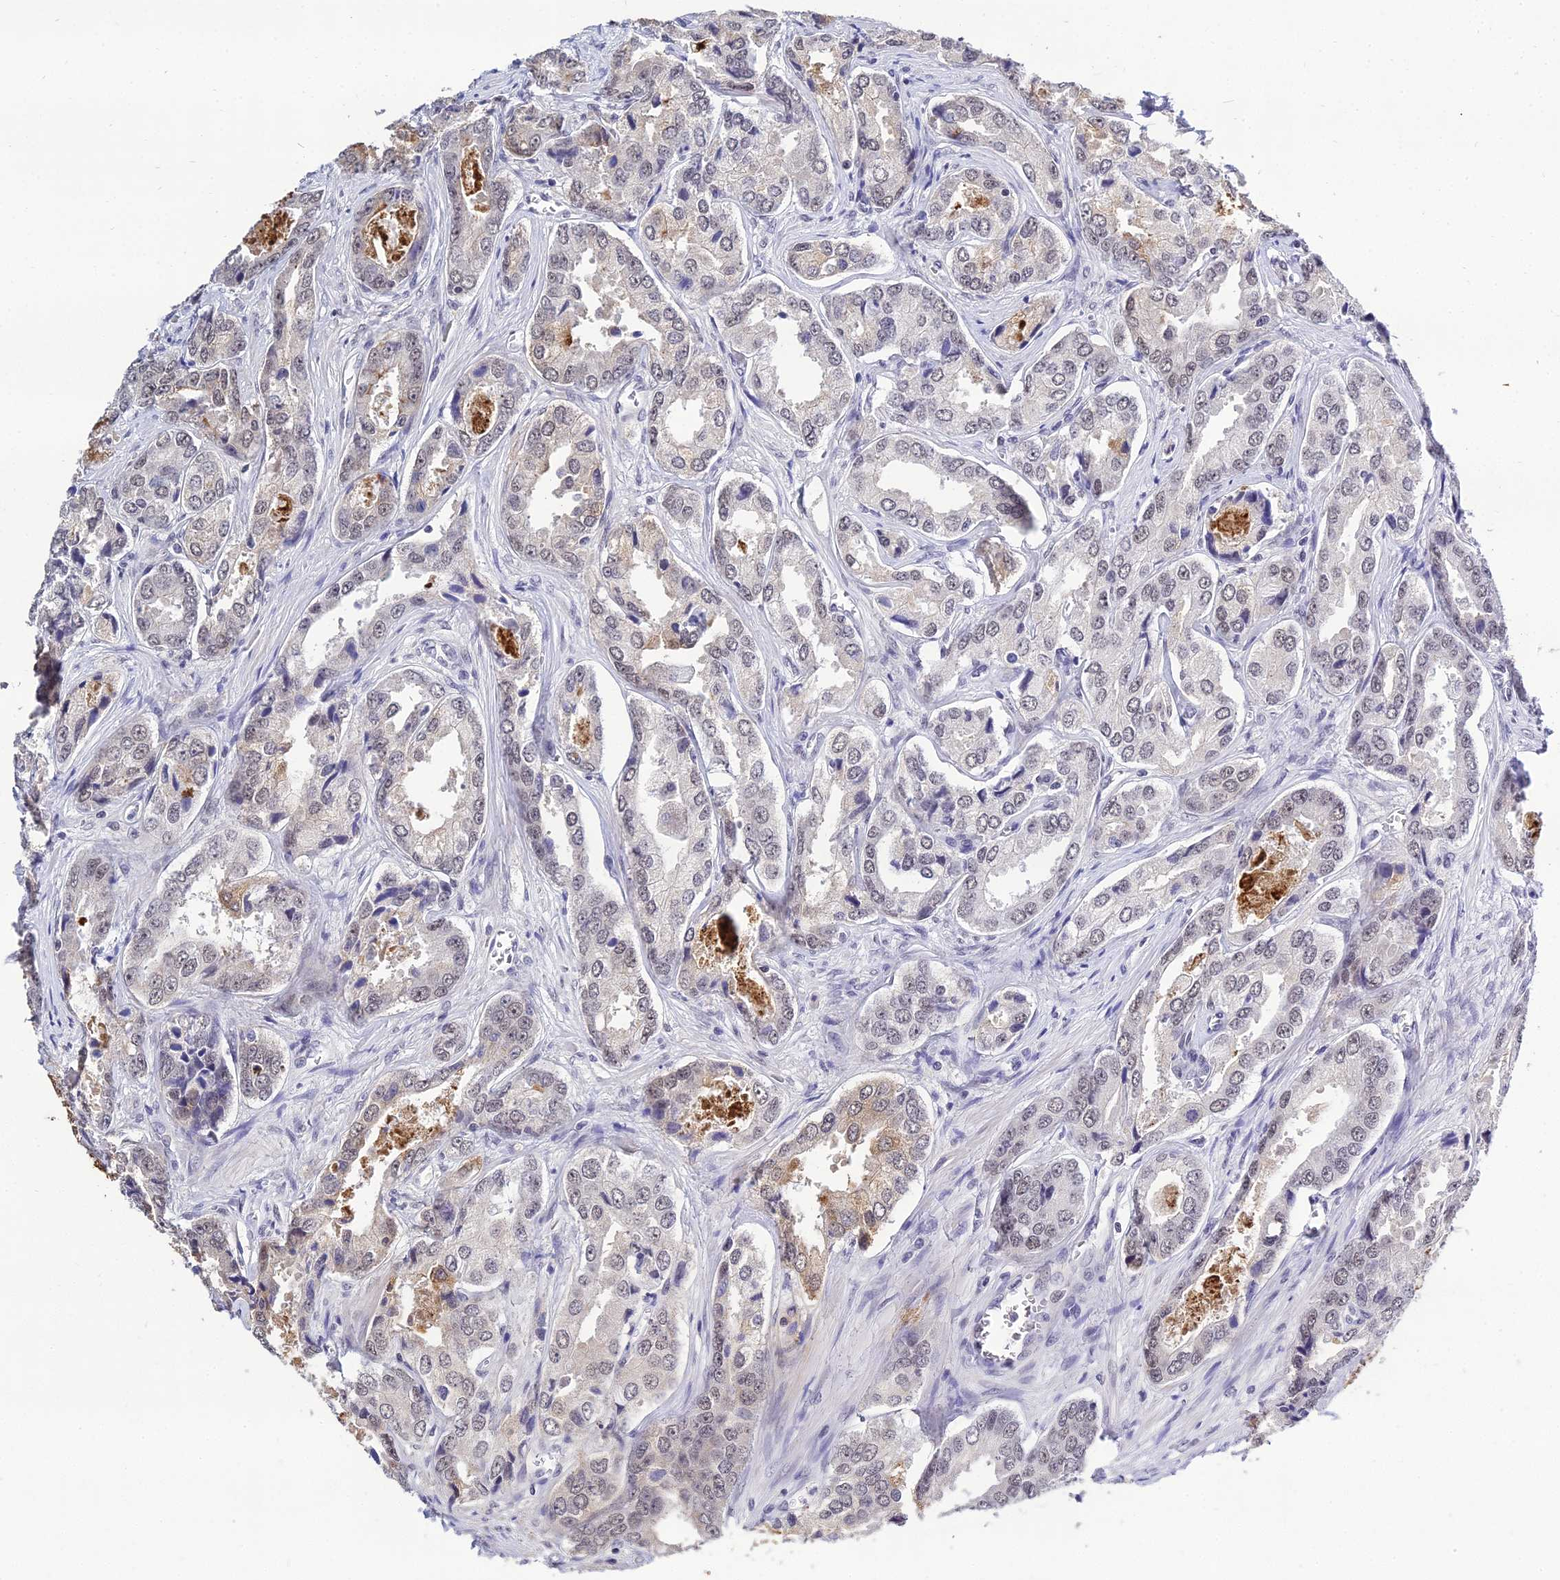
{"staining": {"intensity": "moderate", "quantity": "25%-75%", "location": "cytoplasmic/membranous"}, "tissue": "prostate cancer", "cell_type": "Tumor cells", "image_type": "cancer", "snomed": [{"axis": "morphology", "description": "Adenocarcinoma, Low grade"}, {"axis": "topography", "description": "Prostate"}], "caption": "Prostate cancer (low-grade adenocarcinoma) stained for a protein exhibits moderate cytoplasmic/membranous positivity in tumor cells.", "gene": "PPP4R2", "patient": {"sex": "male", "age": 68}}